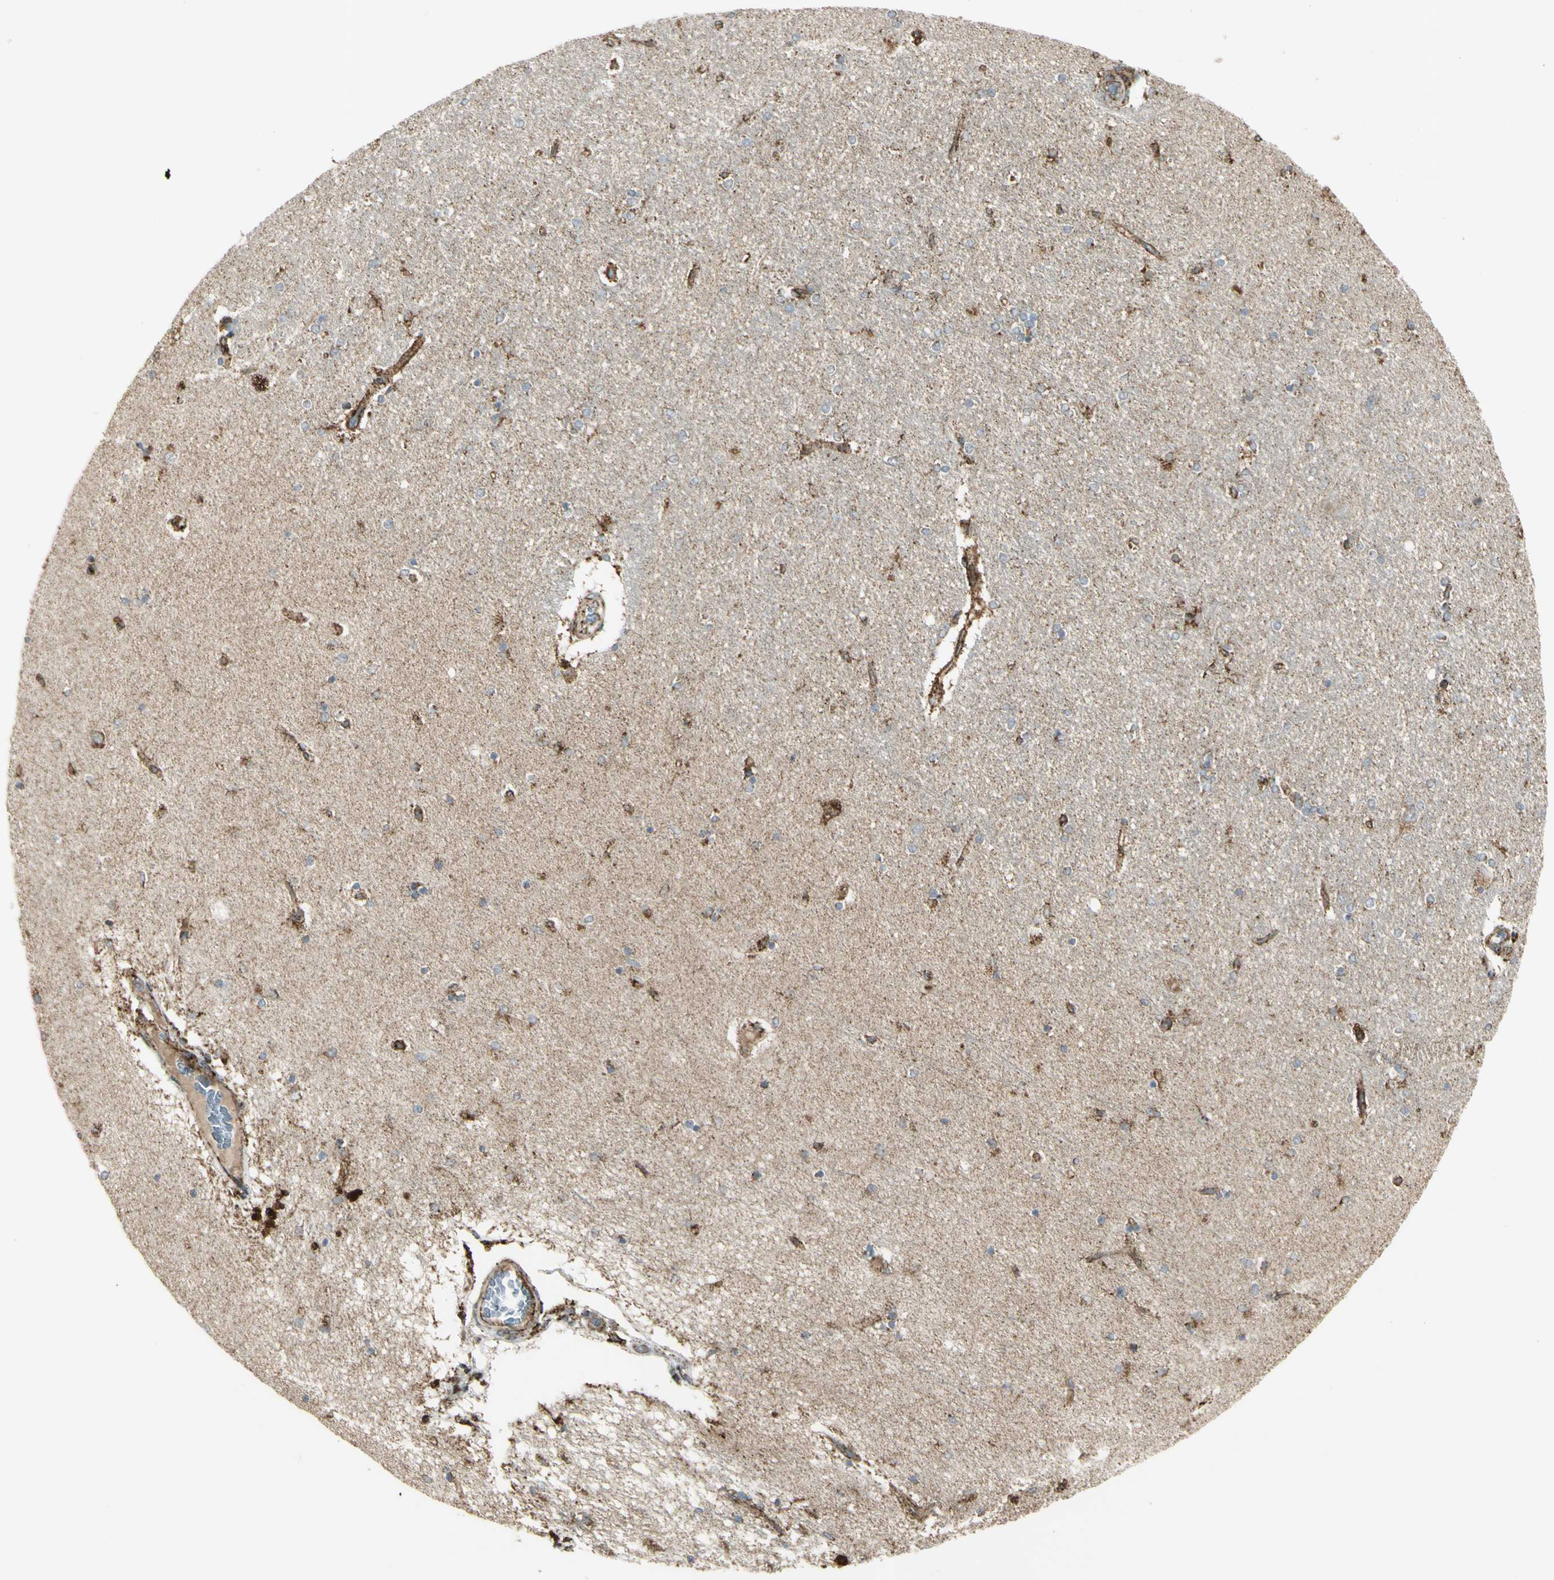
{"staining": {"intensity": "strong", "quantity": "<25%", "location": "cytoplasmic/membranous"}, "tissue": "hippocampus", "cell_type": "Glial cells", "image_type": "normal", "snomed": [{"axis": "morphology", "description": "Normal tissue, NOS"}, {"axis": "topography", "description": "Hippocampus"}], "caption": "DAB (3,3'-diaminobenzidine) immunohistochemical staining of unremarkable hippocampus shows strong cytoplasmic/membranous protein expression in approximately <25% of glial cells.", "gene": "CYB5R1", "patient": {"sex": "female", "age": 54}}